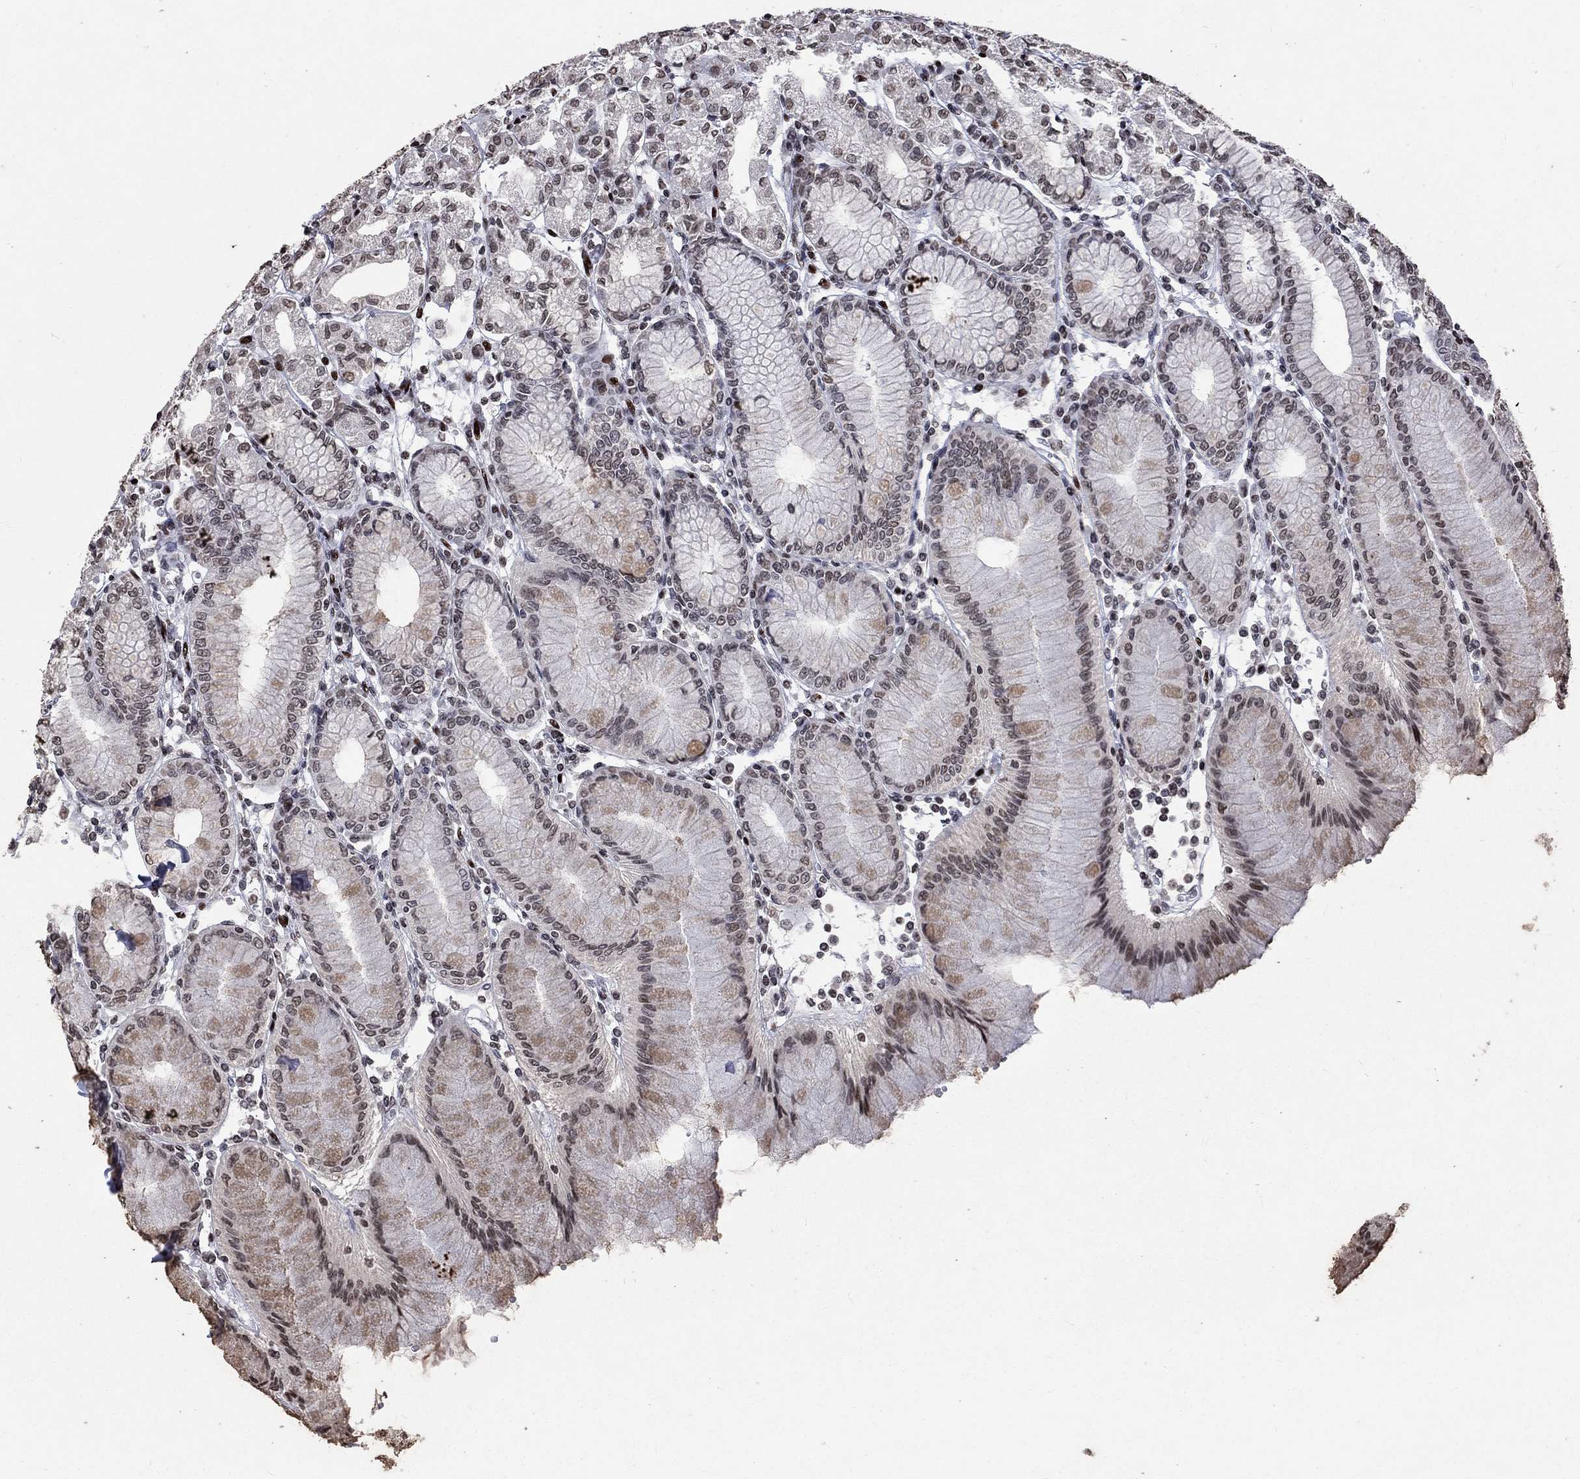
{"staining": {"intensity": "moderate", "quantity": "<25%", "location": "nuclear"}, "tissue": "stomach", "cell_type": "Glandular cells", "image_type": "normal", "snomed": [{"axis": "morphology", "description": "Normal tissue, NOS"}, {"axis": "topography", "description": "Skeletal muscle"}, {"axis": "topography", "description": "Stomach"}], "caption": "Glandular cells display low levels of moderate nuclear expression in about <25% of cells in normal stomach.", "gene": "SRSF3", "patient": {"sex": "female", "age": 57}}